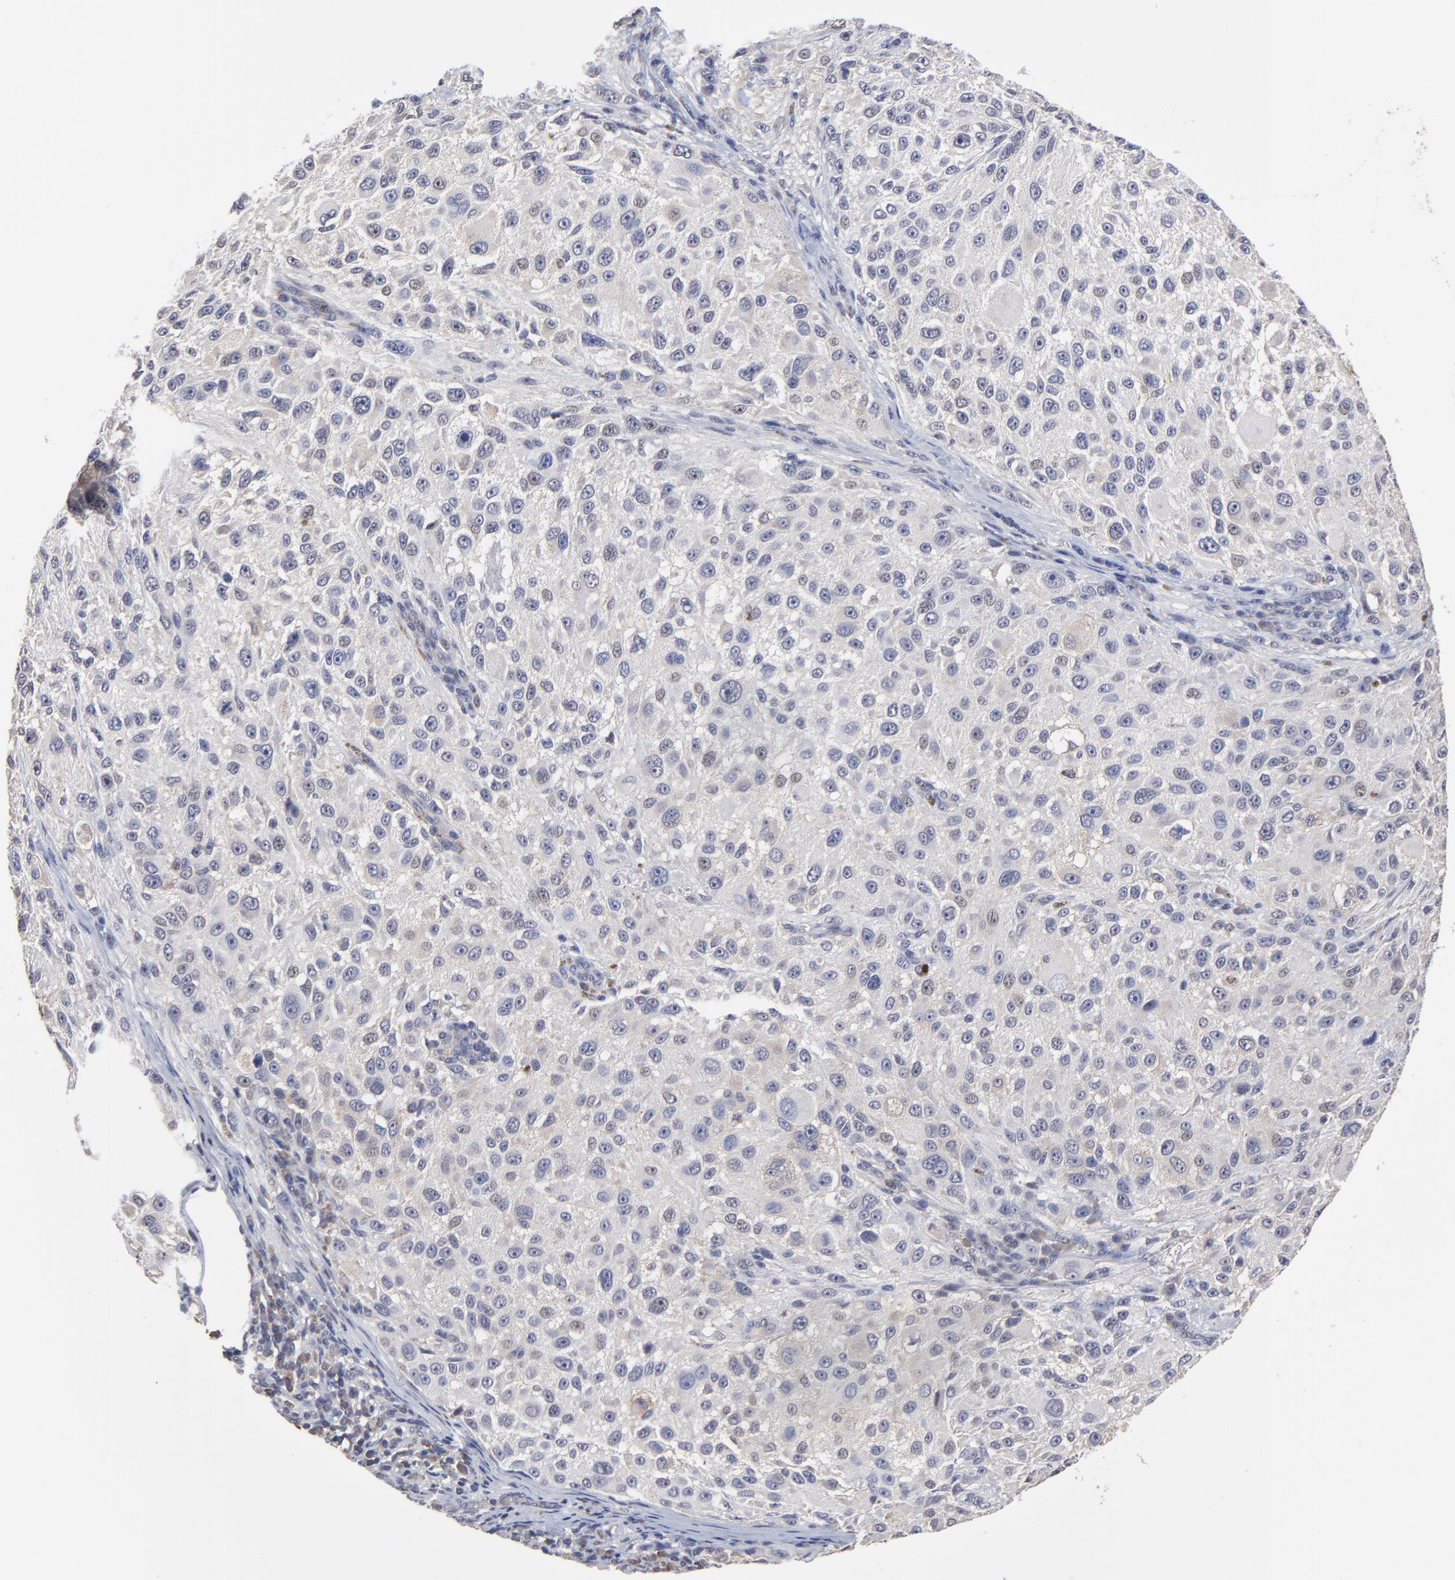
{"staining": {"intensity": "weak", "quantity": "<25%", "location": "cytoplasmic/membranous"}, "tissue": "melanoma", "cell_type": "Tumor cells", "image_type": "cancer", "snomed": [{"axis": "morphology", "description": "Necrosis, NOS"}, {"axis": "morphology", "description": "Malignant melanoma, NOS"}, {"axis": "topography", "description": "Skin"}], "caption": "IHC histopathology image of neoplastic tissue: human melanoma stained with DAB (3,3'-diaminobenzidine) reveals no significant protein positivity in tumor cells.", "gene": "CCT2", "patient": {"sex": "female", "age": 87}}